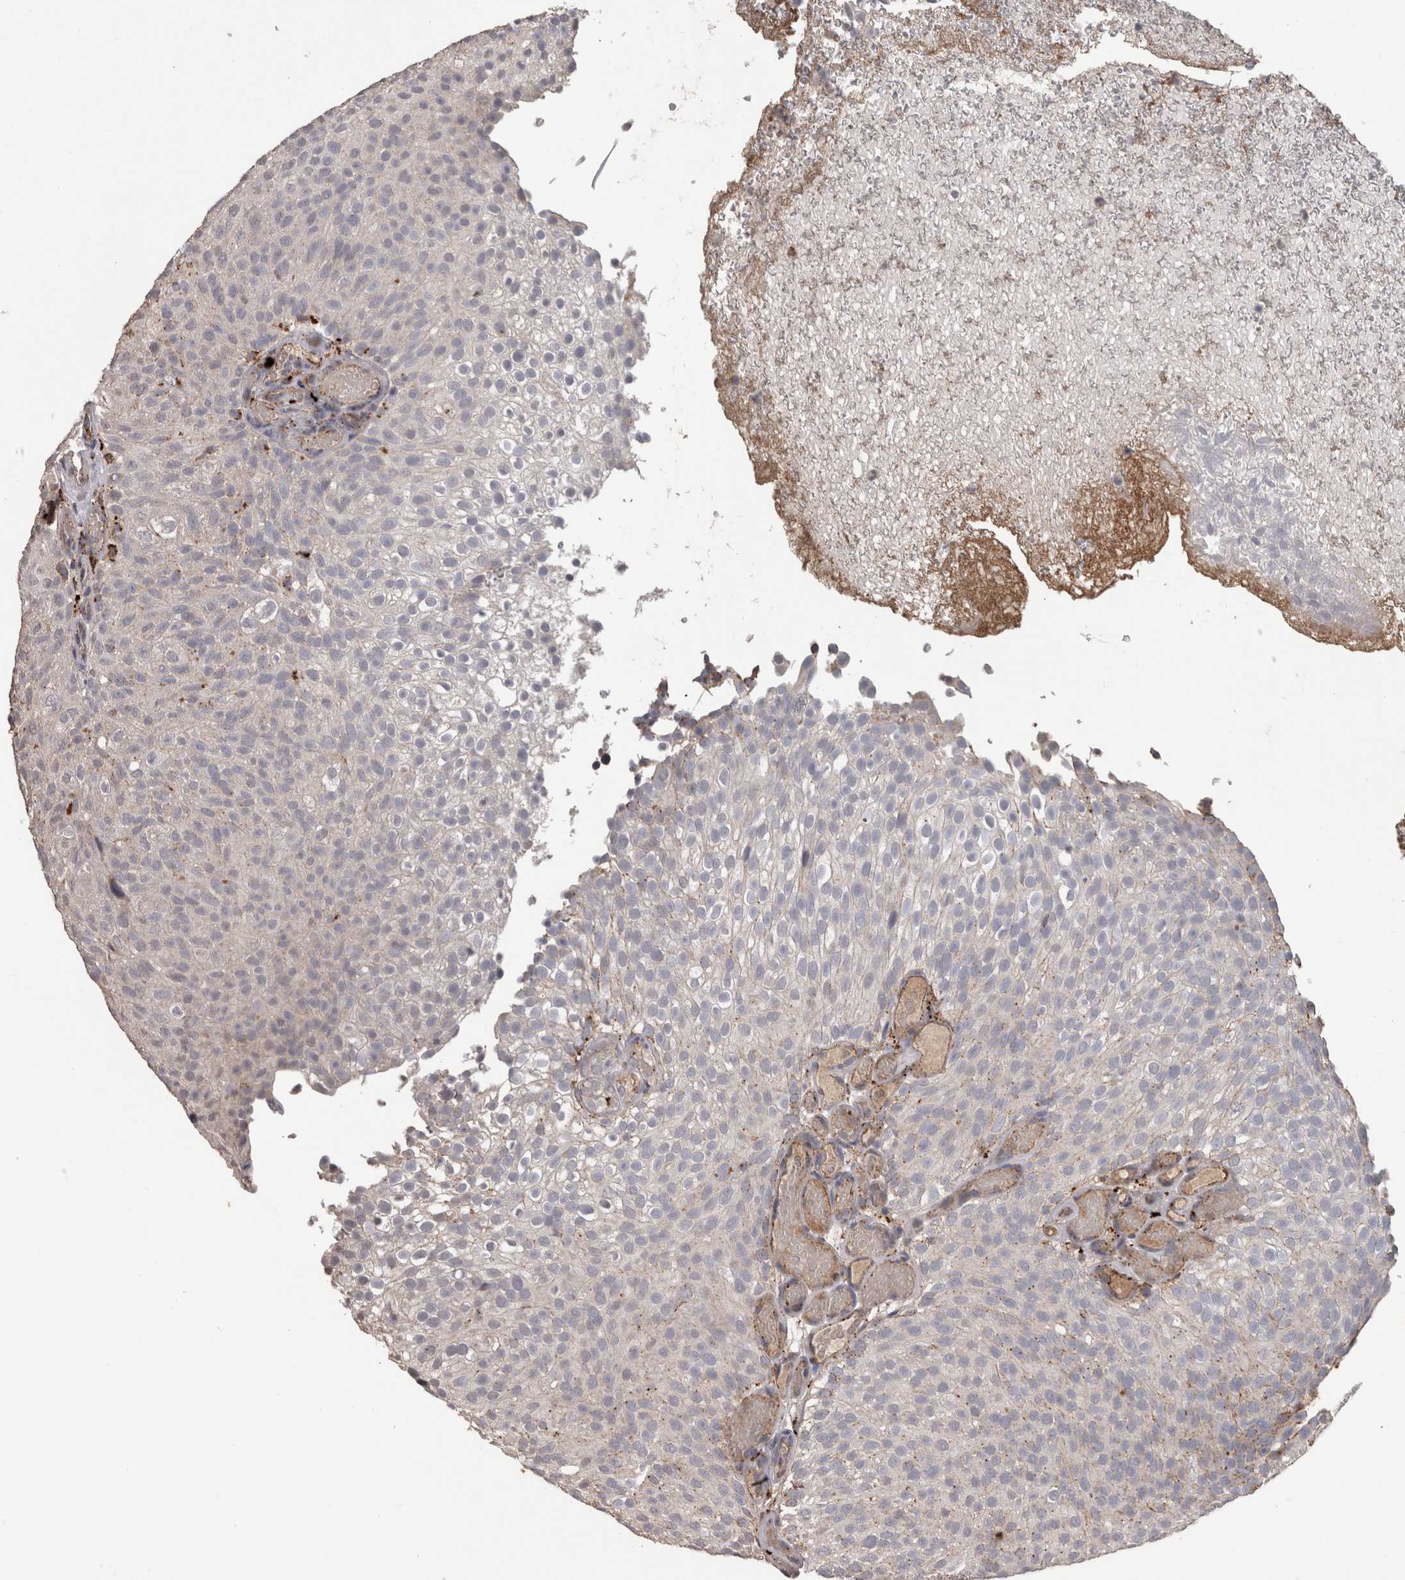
{"staining": {"intensity": "negative", "quantity": "none", "location": "none"}, "tissue": "urothelial cancer", "cell_type": "Tumor cells", "image_type": "cancer", "snomed": [{"axis": "morphology", "description": "Urothelial carcinoma, Low grade"}, {"axis": "topography", "description": "Urinary bladder"}], "caption": "The immunohistochemistry (IHC) photomicrograph has no significant positivity in tumor cells of urothelial carcinoma (low-grade) tissue.", "gene": "CTSZ", "patient": {"sex": "male", "age": 78}}